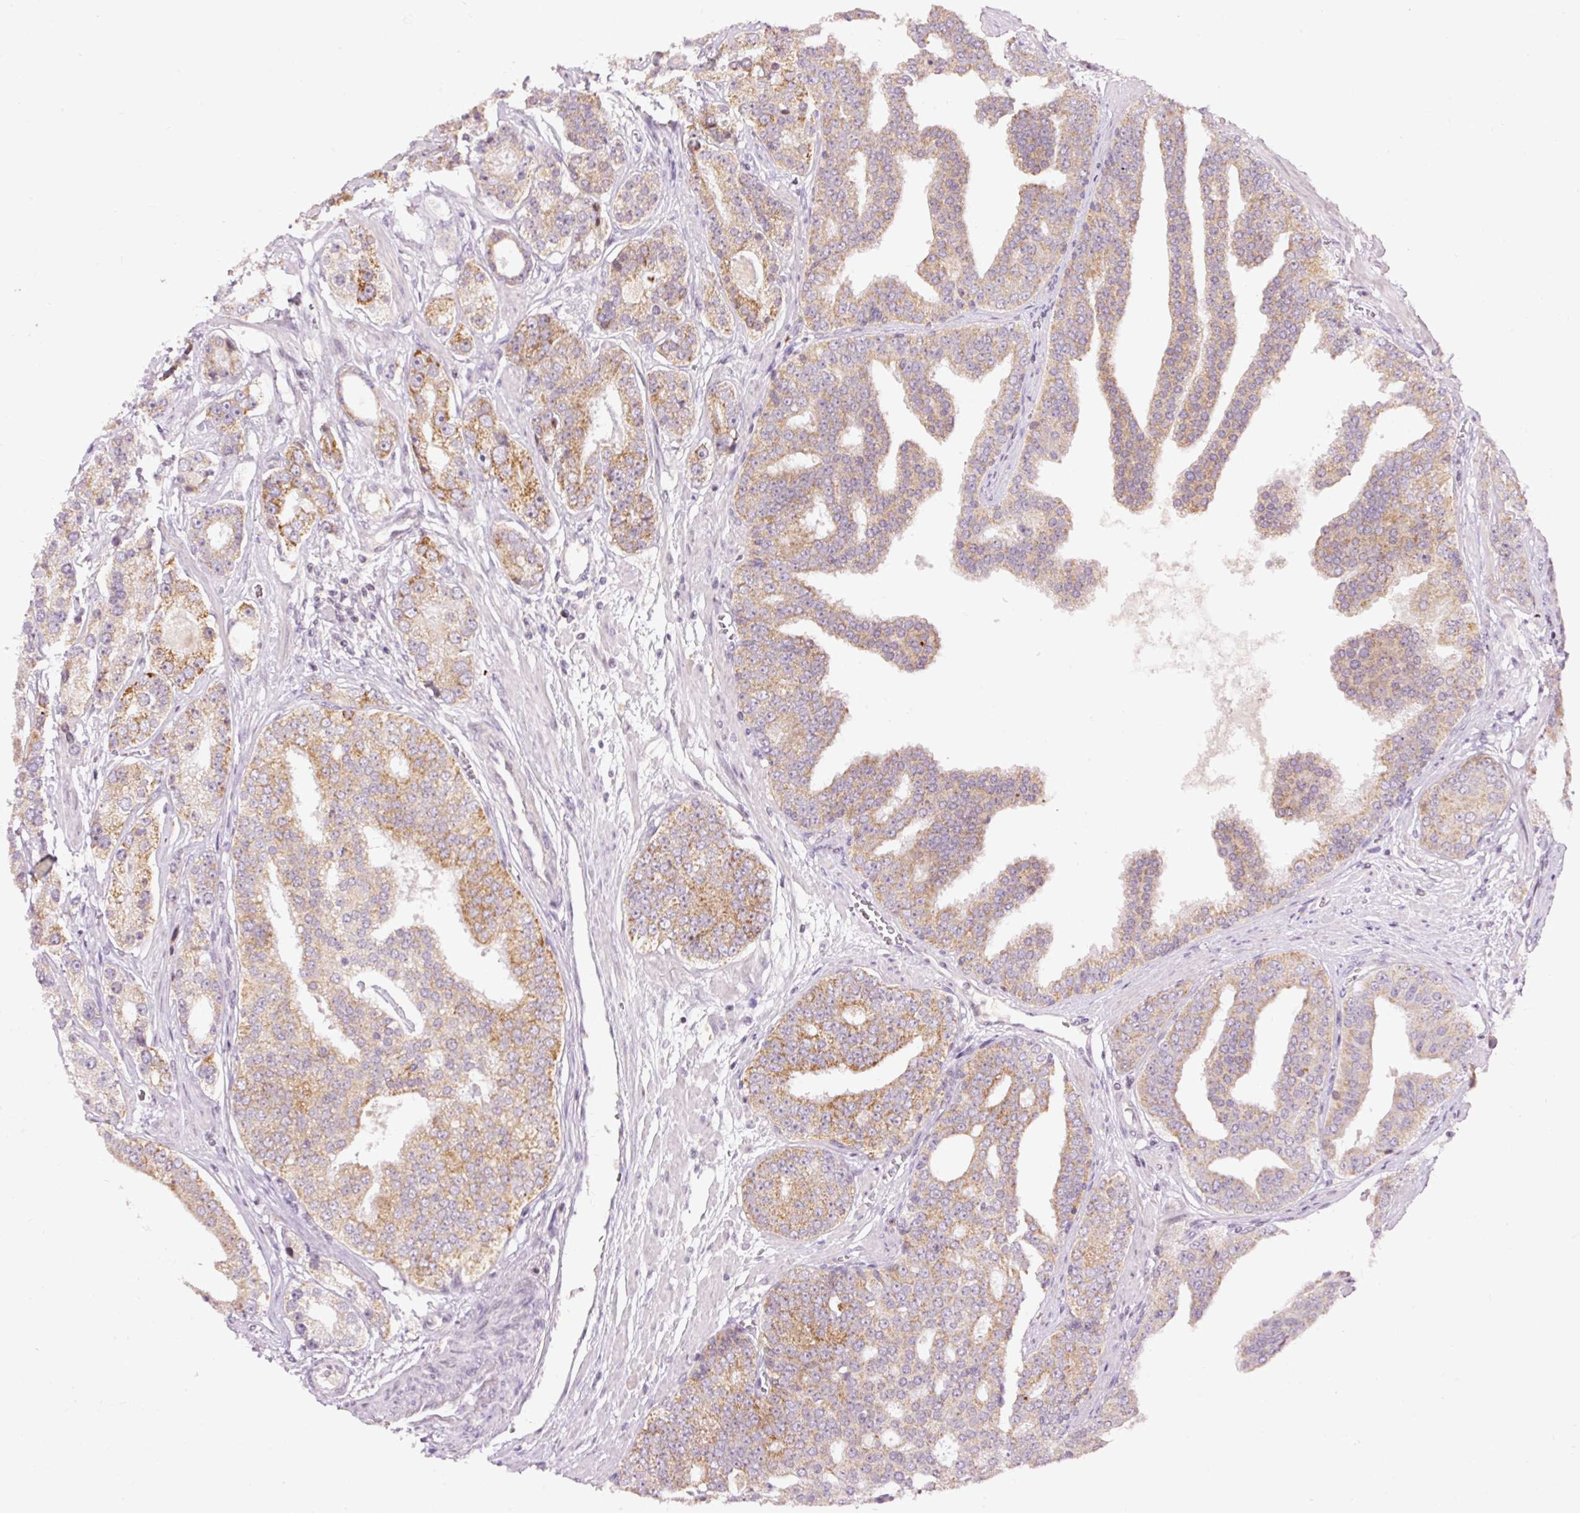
{"staining": {"intensity": "moderate", "quantity": "25%-75%", "location": "cytoplasmic/membranous"}, "tissue": "prostate cancer", "cell_type": "Tumor cells", "image_type": "cancer", "snomed": [{"axis": "morphology", "description": "Adenocarcinoma, High grade"}, {"axis": "topography", "description": "Prostate"}], "caption": "Immunohistochemical staining of prostate high-grade adenocarcinoma displays medium levels of moderate cytoplasmic/membranous positivity in about 25%-75% of tumor cells. The staining is performed using DAB brown chromogen to label protein expression. The nuclei are counter-stained blue using hematoxylin.", "gene": "ABHD11", "patient": {"sex": "male", "age": 71}}